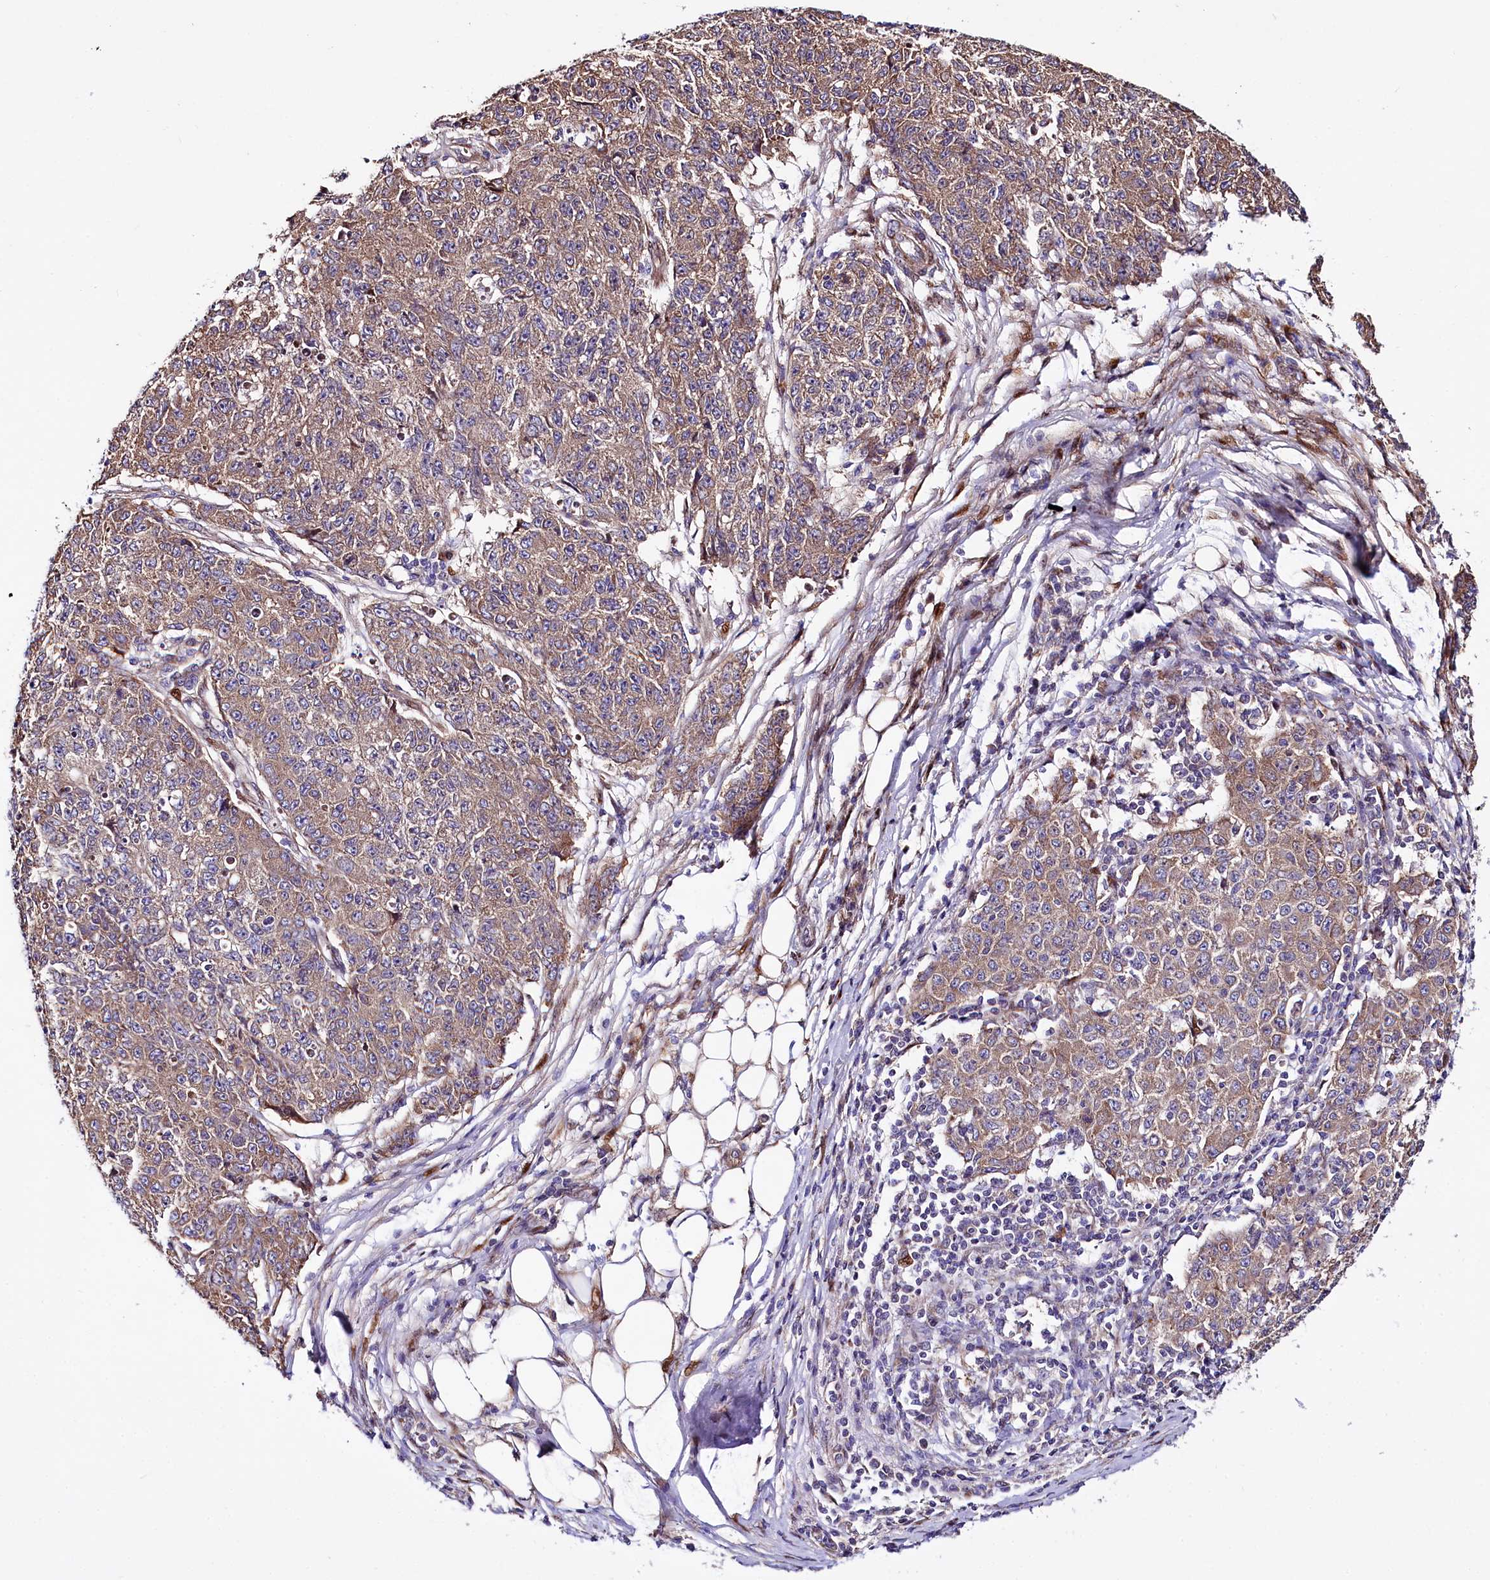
{"staining": {"intensity": "moderate", "quantity": ">75%", "location": "cytoplasmic/membranous"}, "tissue": "ovarian cancer", "cell_type": "Tumor cells", "image_type": "cancer", "snomed": [{"axis": "morphology", "description": "Carcinoma, endometroid"}, {"axis": "topography", "description": "Ovary"}], "caption": "The photomicrograph demonstrates immunohistochemical staining of endometroid carcinoma (ovarian). There is moderate cytoplasmic/membranous staining is appreciated in approximately >75% of tumor cells. (DAB (3,3'-diaminobenzidine) IHC, brown staining for protein, blue staining for nuclei).", "gene": "PDZRN3", "patient": {"sex": "female", "age": 42}}